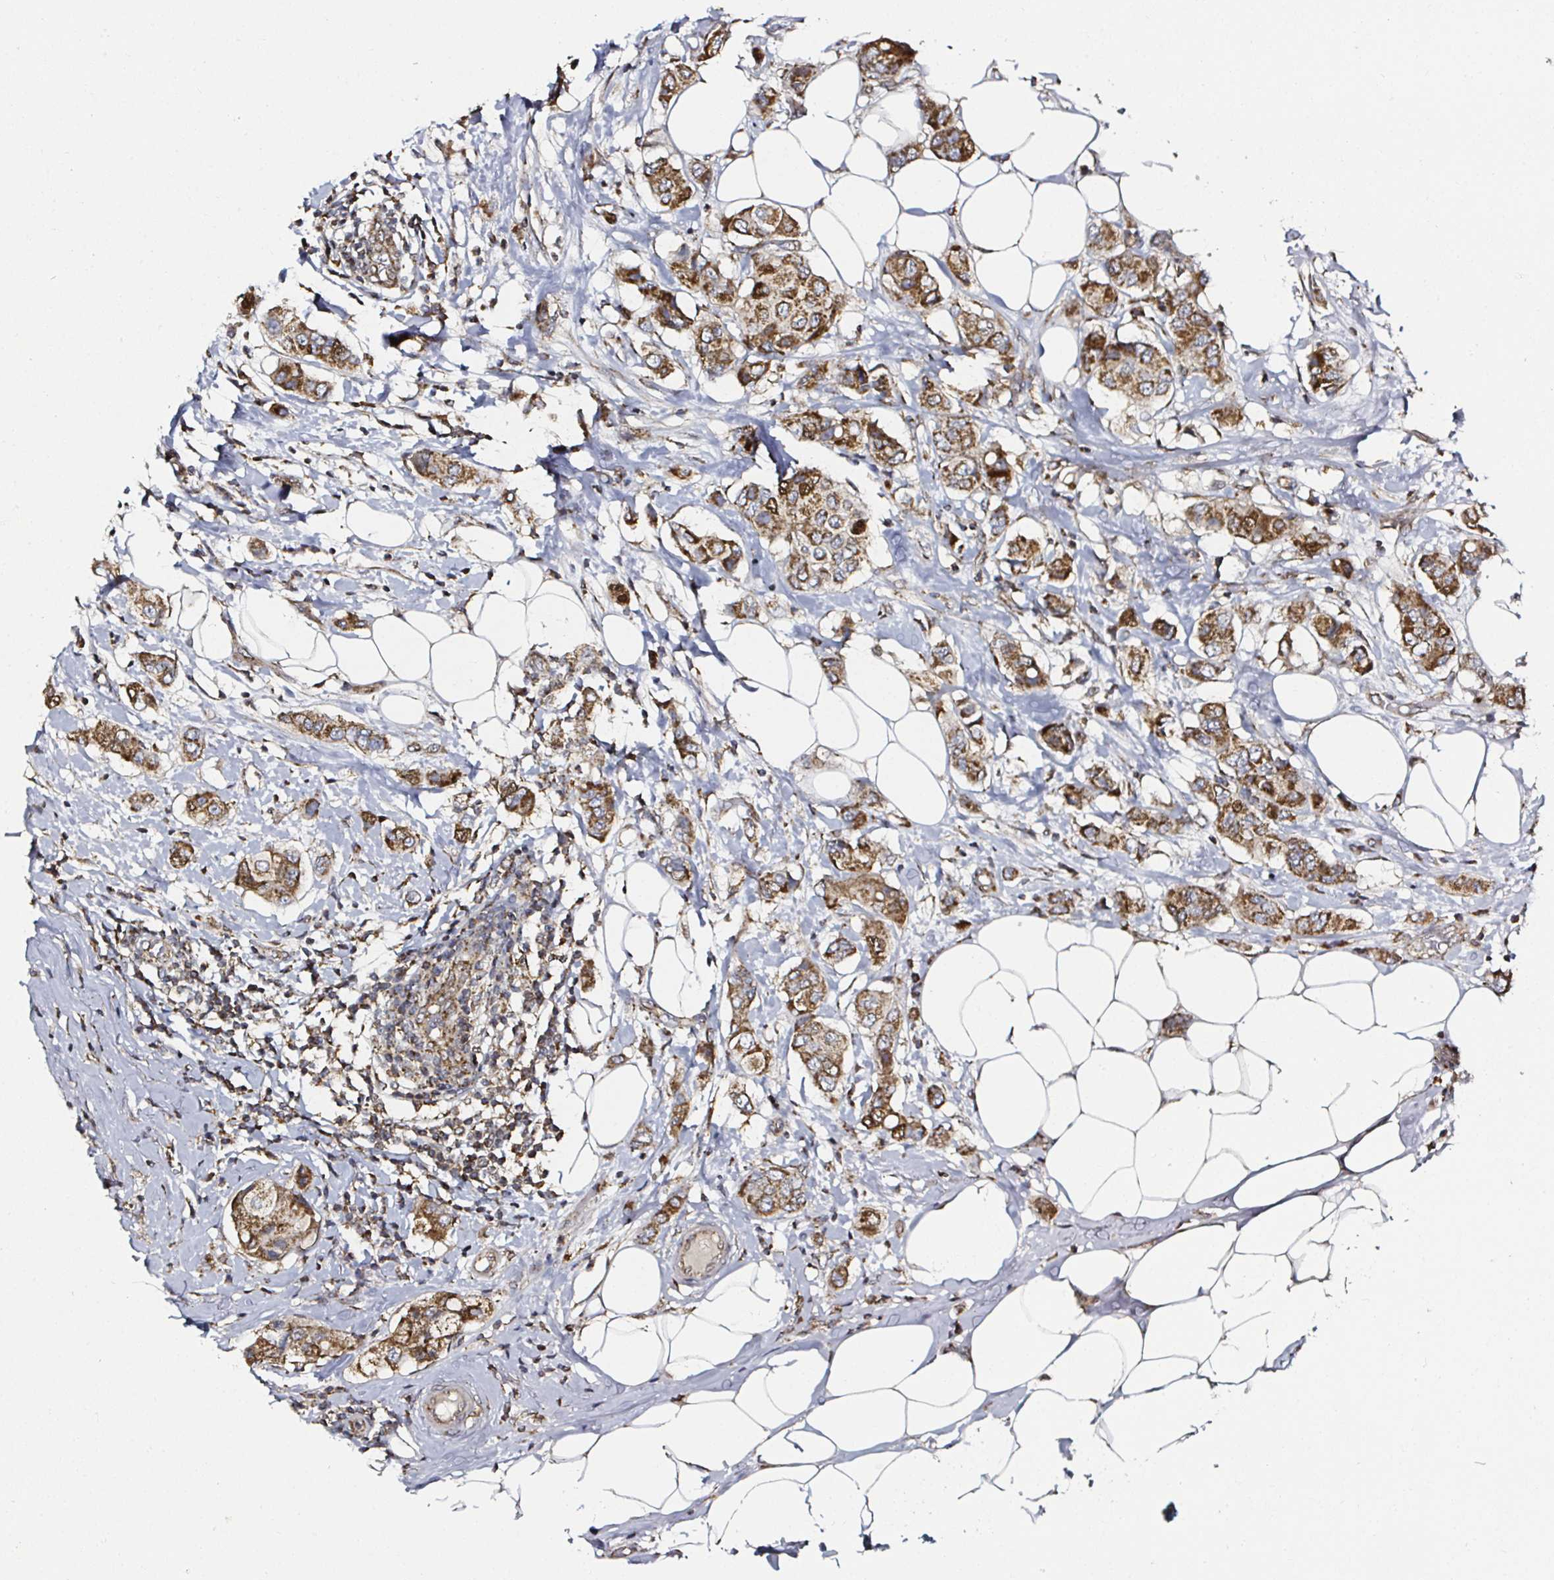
{"staining": {"intensity": "moderate", "quantity": ">75%", "location": "cytoplasmic/membranous"}, "tissue": "breast cancer", "cell_type": "Tumor cells", "image_type": "cancer", "snomed": [{"axis": "morphology", "description": "Lobular carcinoma"}, {"axis": "topography", "description": "Breast"}], "caption": "Breast cancer (lobular carcinoma) was stained to show a protein in brown. There is medium levels of moderate cytoplasmic/membranous expression in approximately >75% of tumor cells. Immunohistochemistry (ihc) stains the protein of interest in brown and the nuclei are stained blue.", "gene": "ATAD3B", "patient": {"sex": "female", "age": 51}}